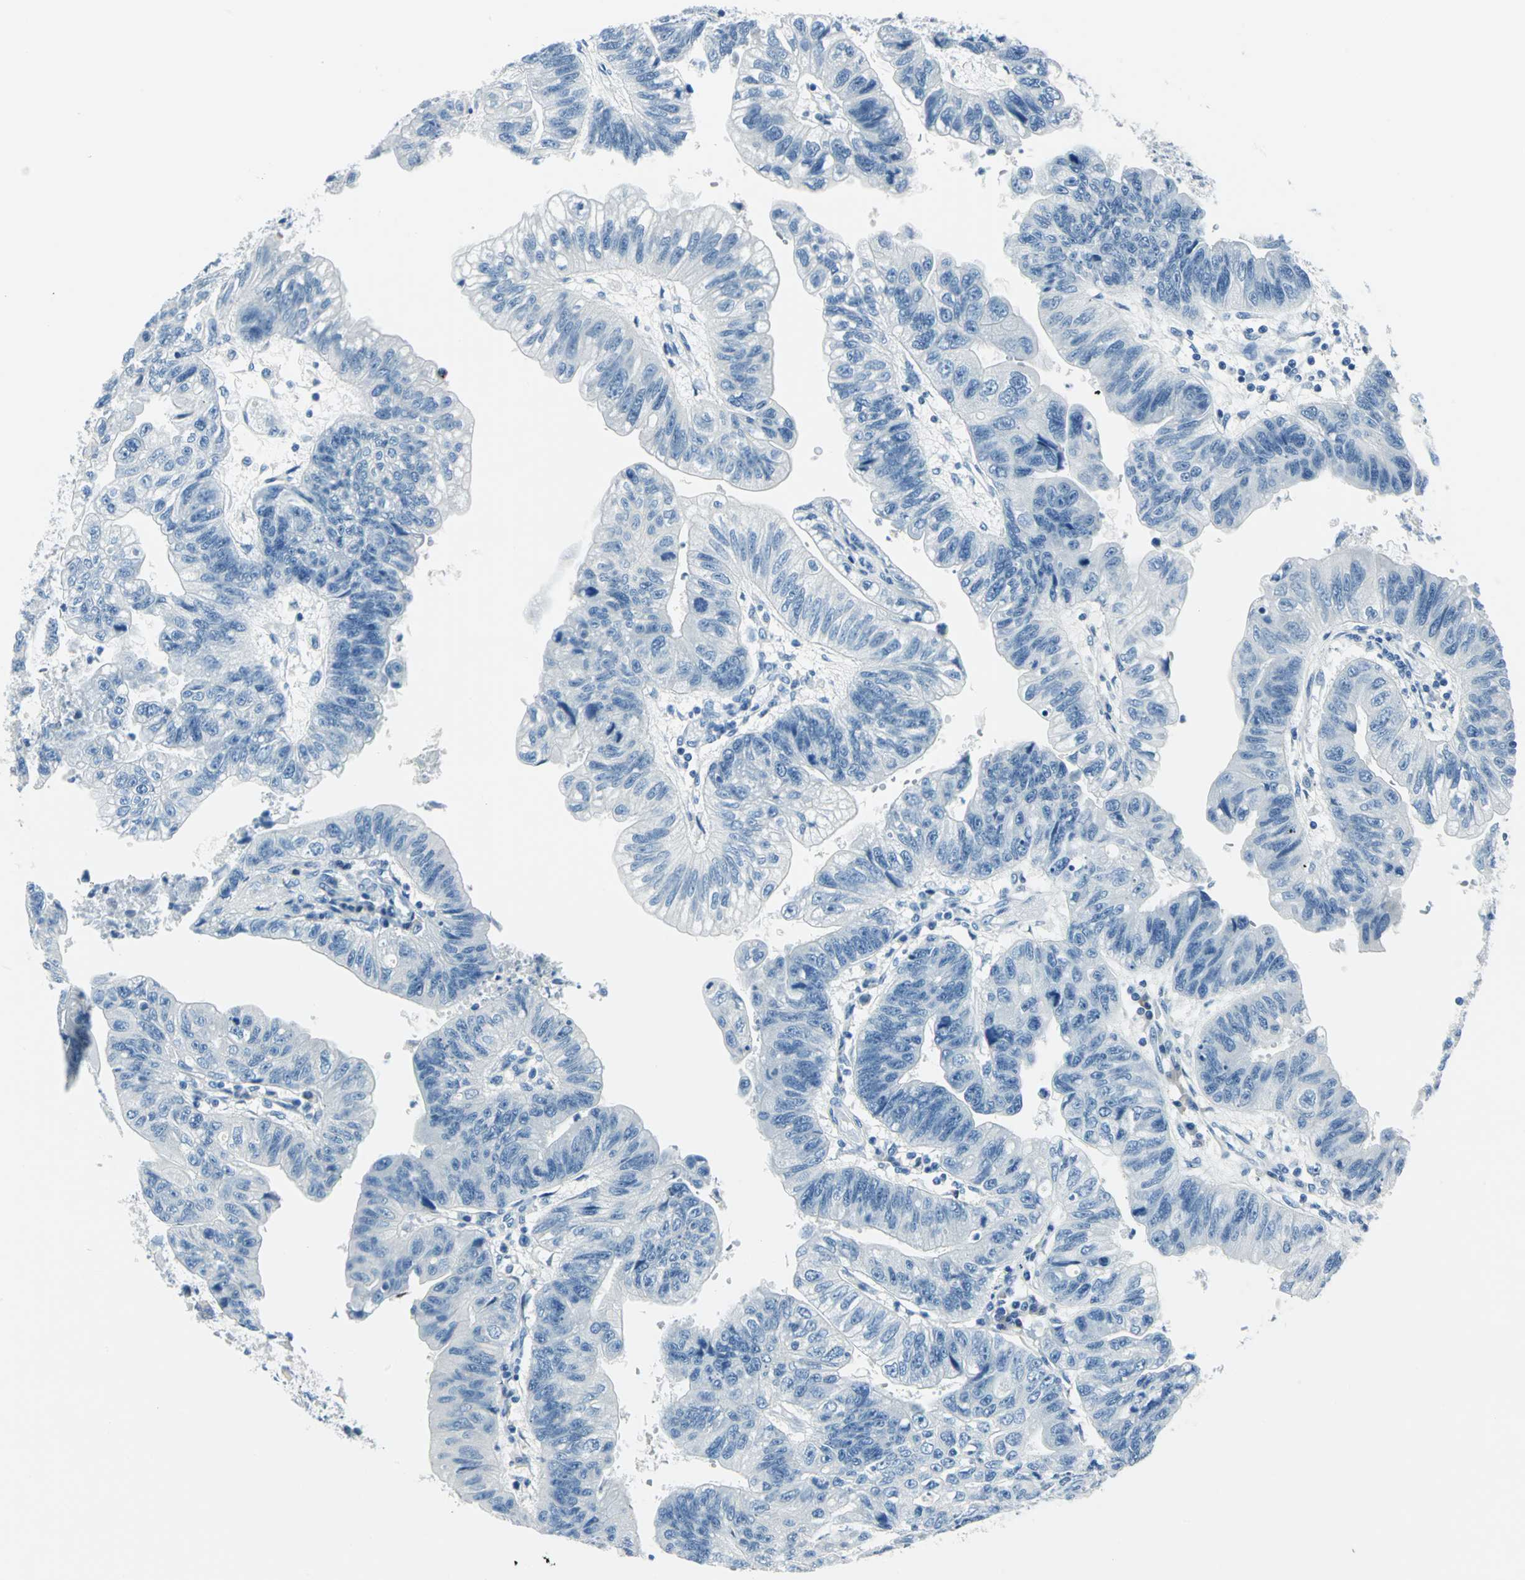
{"staining": {"intensity": "negative", "quantity": "none", "location": "none"}, "tissue": "stomach cancer", "cell_type": "Tumor cells", "image_type": "cancer", "snomed": [{"axis": "morphology", "description": "Adenocarcinoma, NOS"}, {"axis": "topography", "description": "Stomach"}], "caption": "Tumor cells are negative for protein expression in human stomach cancer (adenocarcinoma).", "gene": "AKR1A1", "patient": {"sex": "male", "age": 59}}